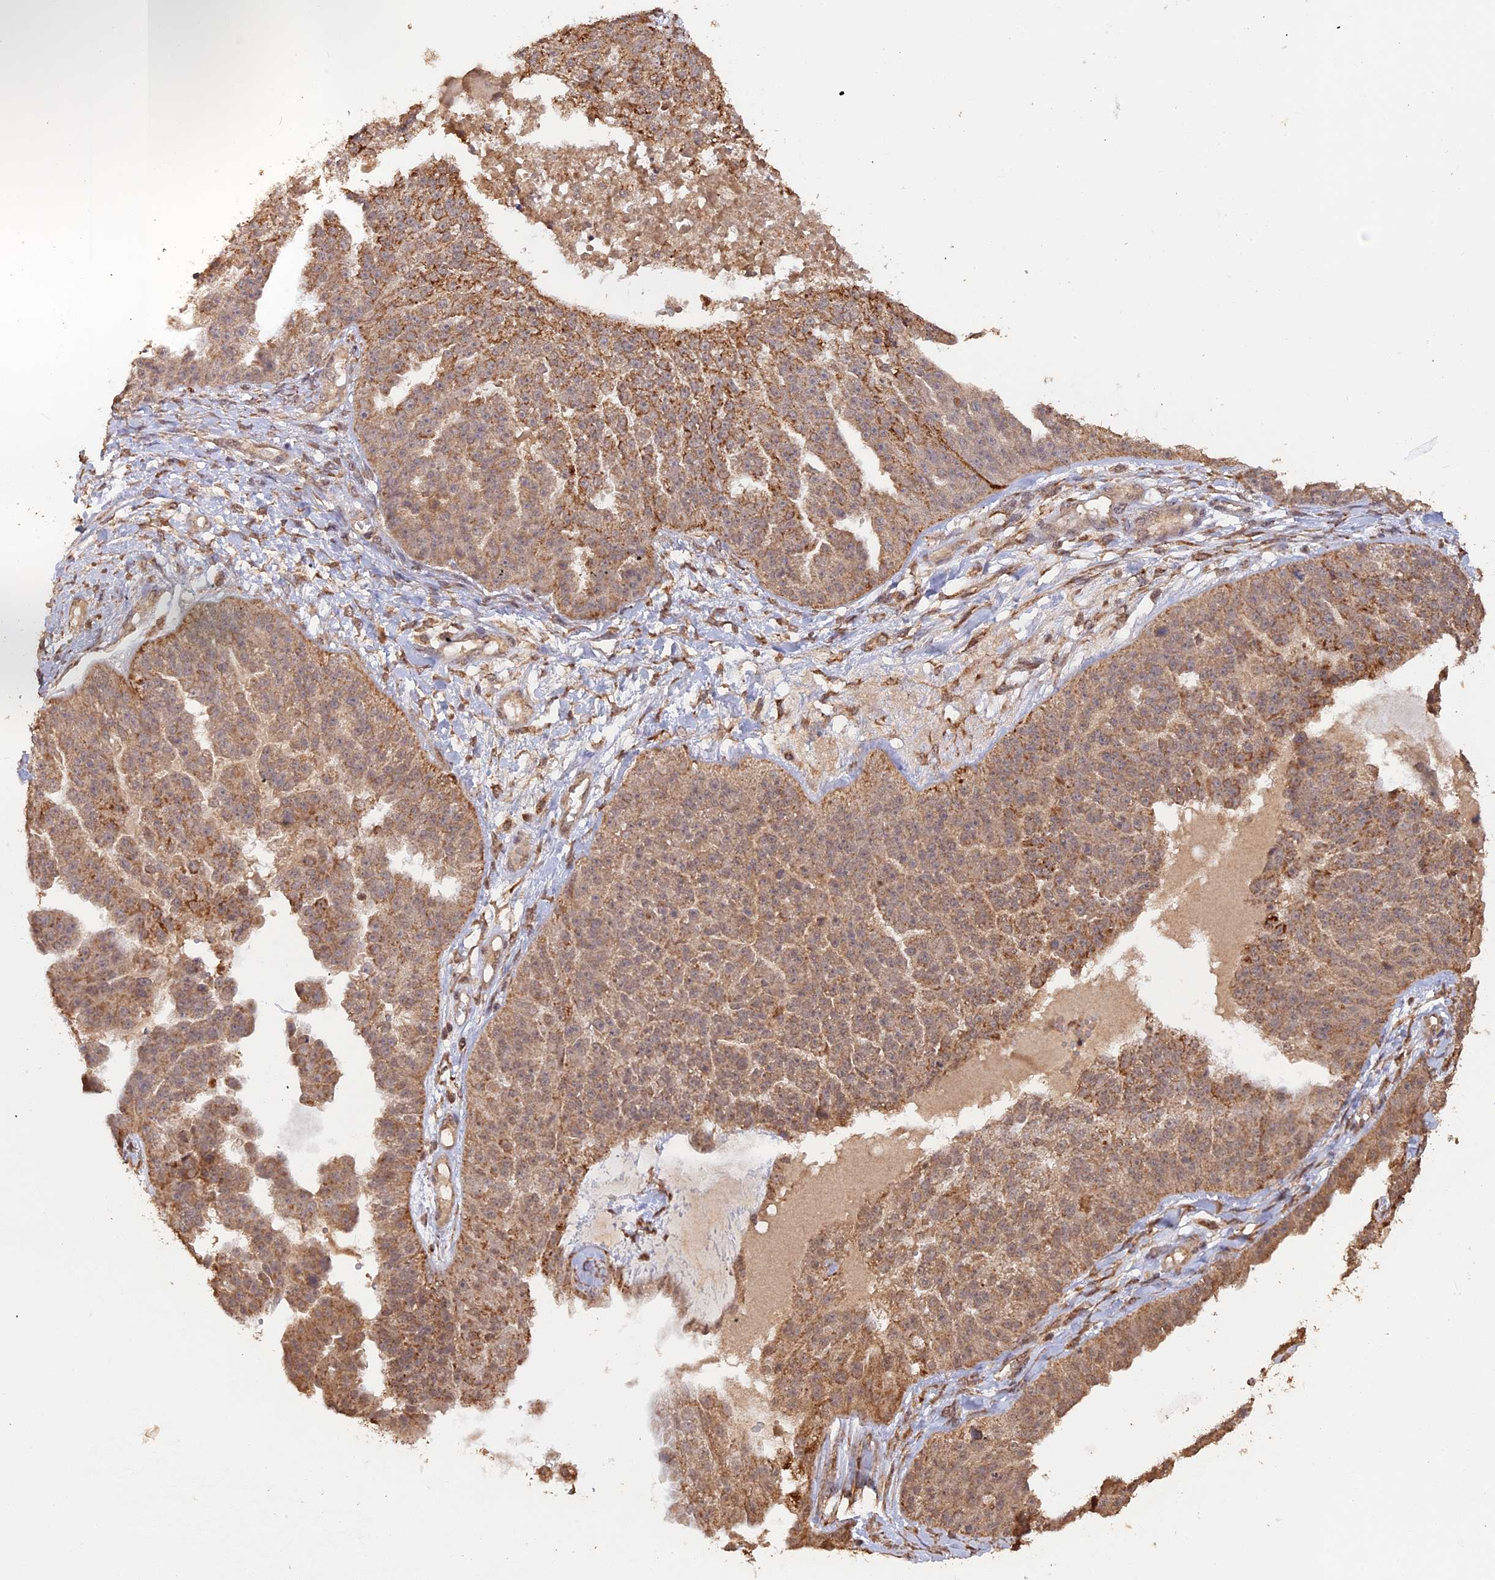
{"staining": {"intensity": "moderate", "quantity": ">75%", "location": "cytoplasmic/membranous,nuclear"}, "tissue": "ovarian cancer", "cell_type": "Tumor cells", "image_type": "cancer", "snomed": [{"axis": "morphology", "description": "Cystadenocarcinoma, serous, NOS"}, {"axis": "topography", "description": "Ovary"}], "caption": "Serous cystadenocarcinoma (ovarian) stained with a protein marker shows moderate staining in tumor cells.", "gene": "FAM210B", "patient": {"sex": "female", "age": 58}}